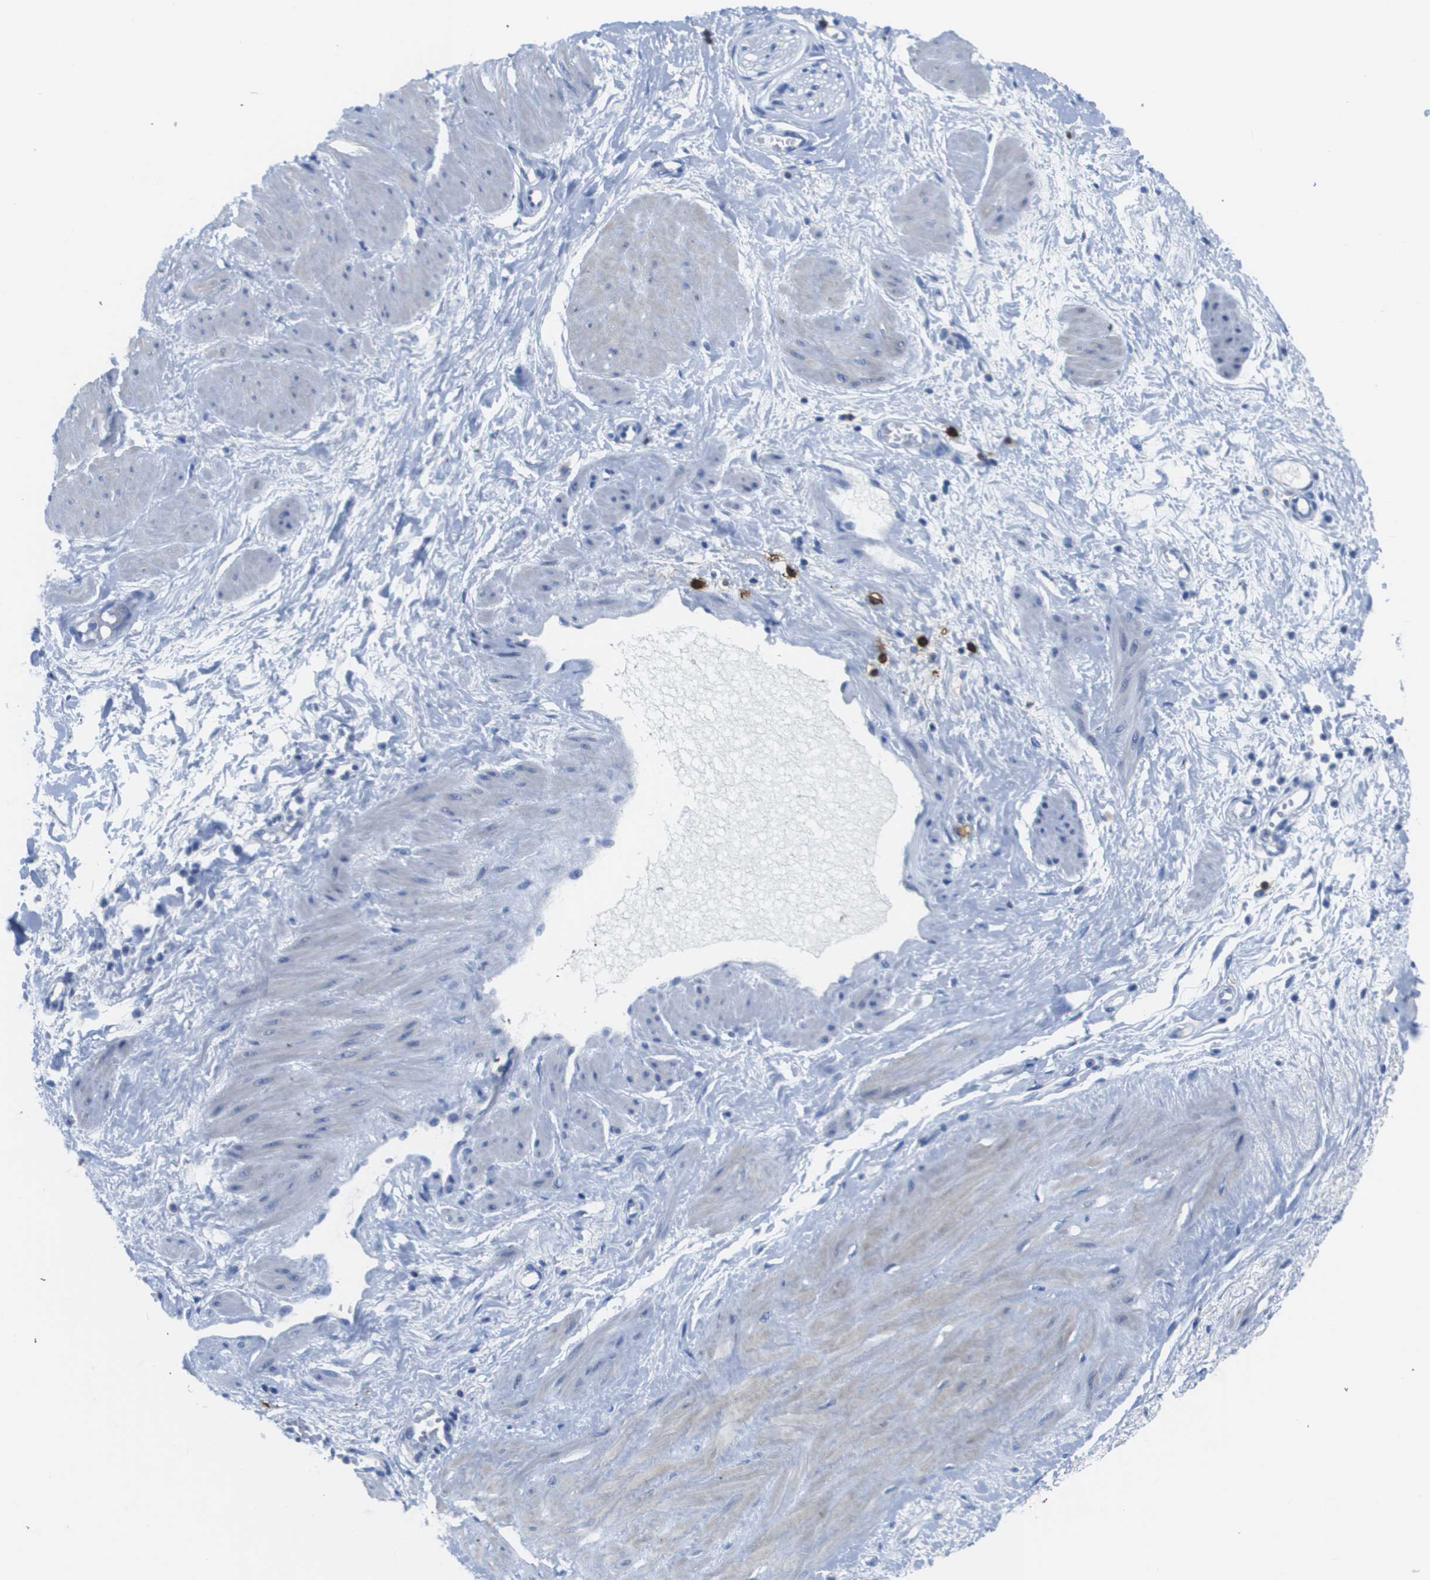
{"staining": {"intensity": "negative", "quantity": "none", "location": "none"}, "tissue": "adipose tissue", "cell_type": "Adipocytes", "image_type": "normal", "snomed": [{"axis": "morphology", "description": "Normal tissue, NOS"}, {"axis": "topography", "description": "Soft tissue"}, {"axis": "topography", "description": "Vascular tissue"}], "caption": "Immunohistochemistry (IHC) micrograph of benign adipose tissue: human adipose tissue stained with DAB (3,3'-diaminobenzidine) reveals no significant protein staining in adipocytes.", "gene": "MS4A1", "patient": {"sex": "female", "age": 35}}